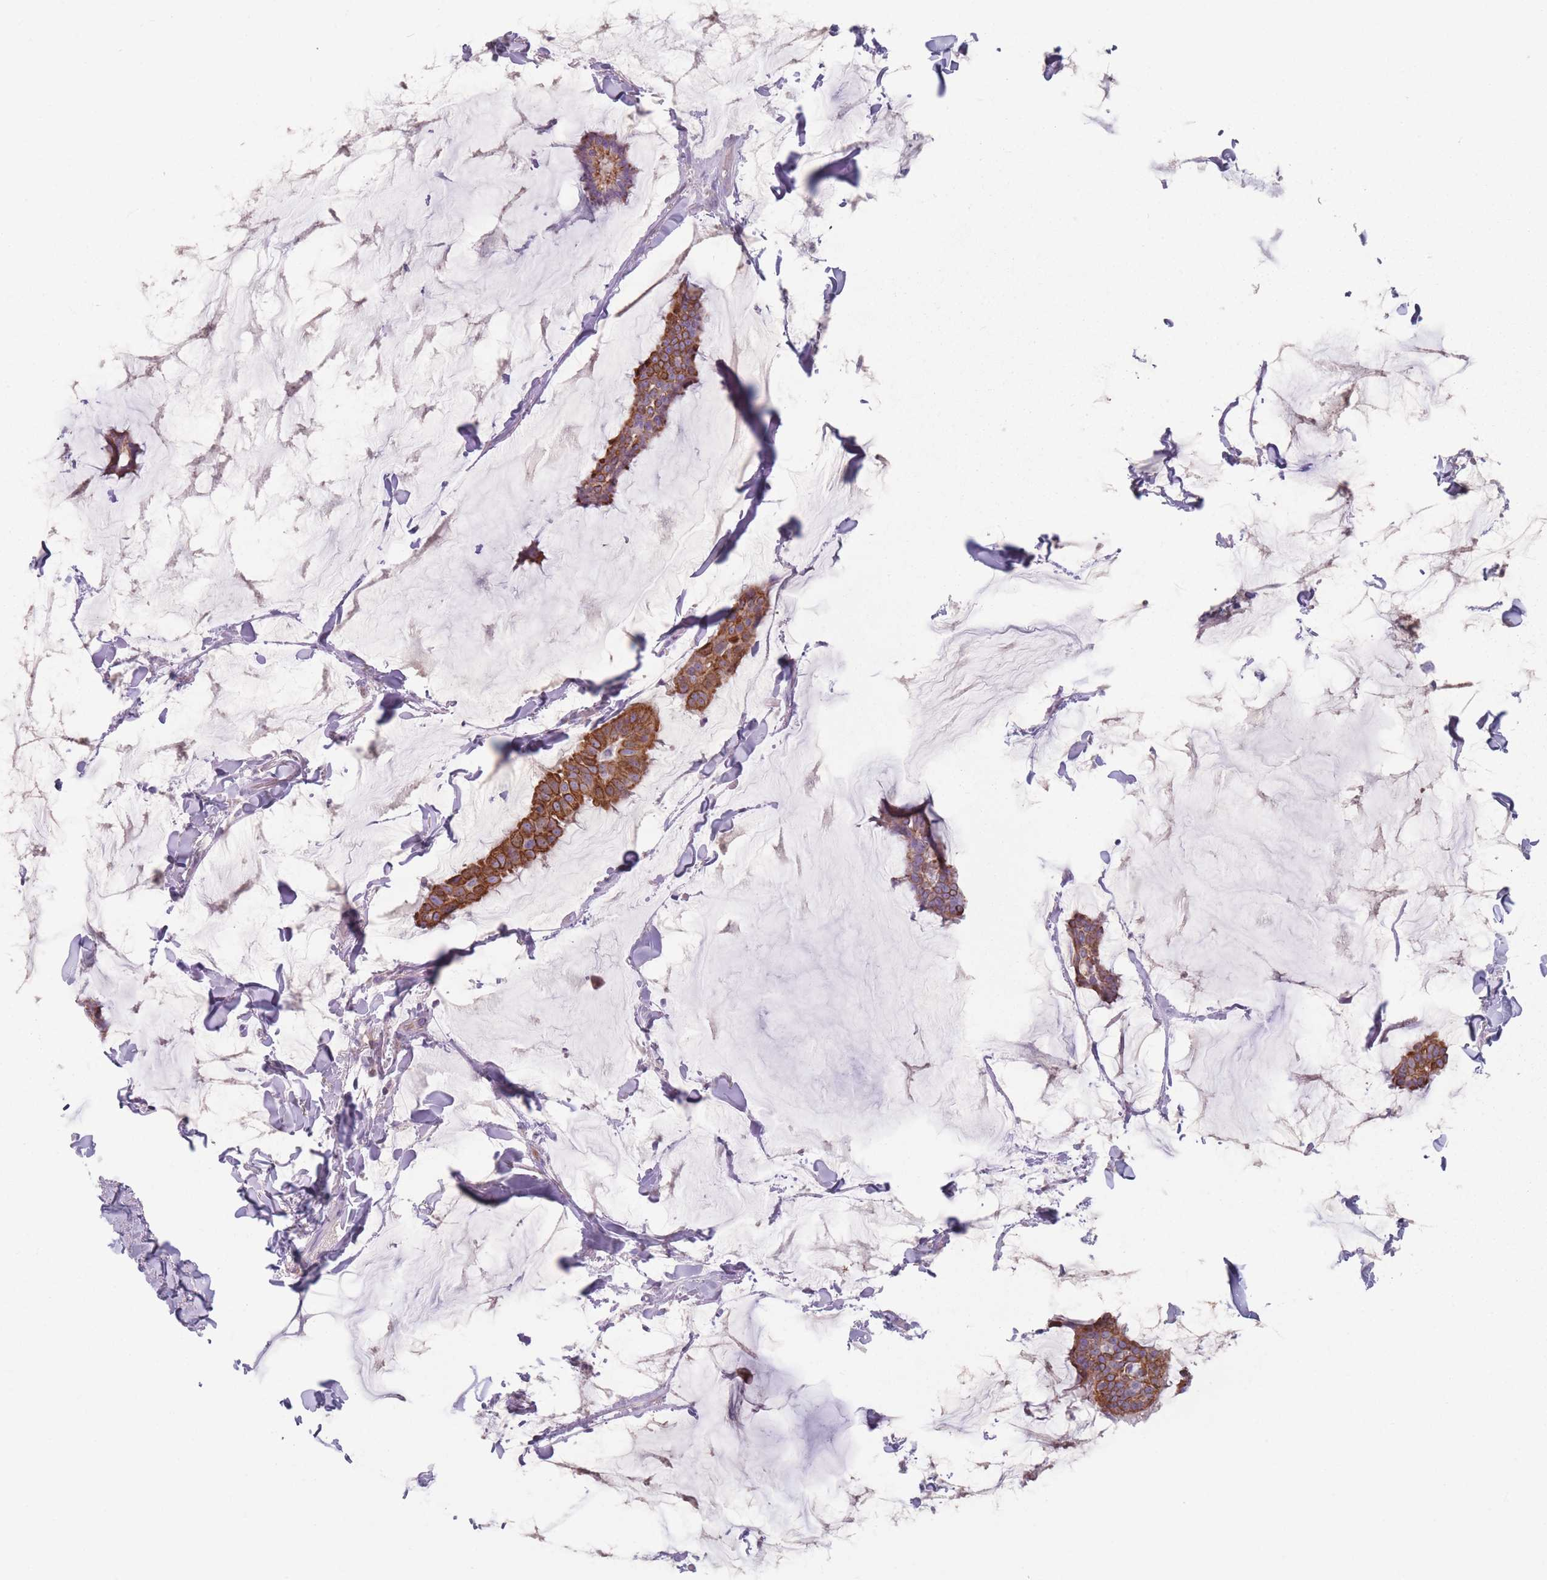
{"staining": {"intensity": "strong", "quantity": ">75%", "location": "cytoplasmic/membranous"}, "tissue": "breast cancer", "cell_type": "Tumor cells", "image_type": "cancer", "snomed": [{"axis": "morphology", "description": "Duct carcinoma"}, {"axis": "topography", "description": "Breast"}], "caption": "An immunohistochemistry (IHC) photomicrograph of neoplastic tissue is shown. Protein staining in brown labels strong cytoplasmic/membranous positivity in breast cancer (intraductal carcinoma) within tumor cells. (IHC, brightfield microscopy, high magnification).", "gene": "HSBP1L1", "patient": {"sex": "female", "age": 93}}